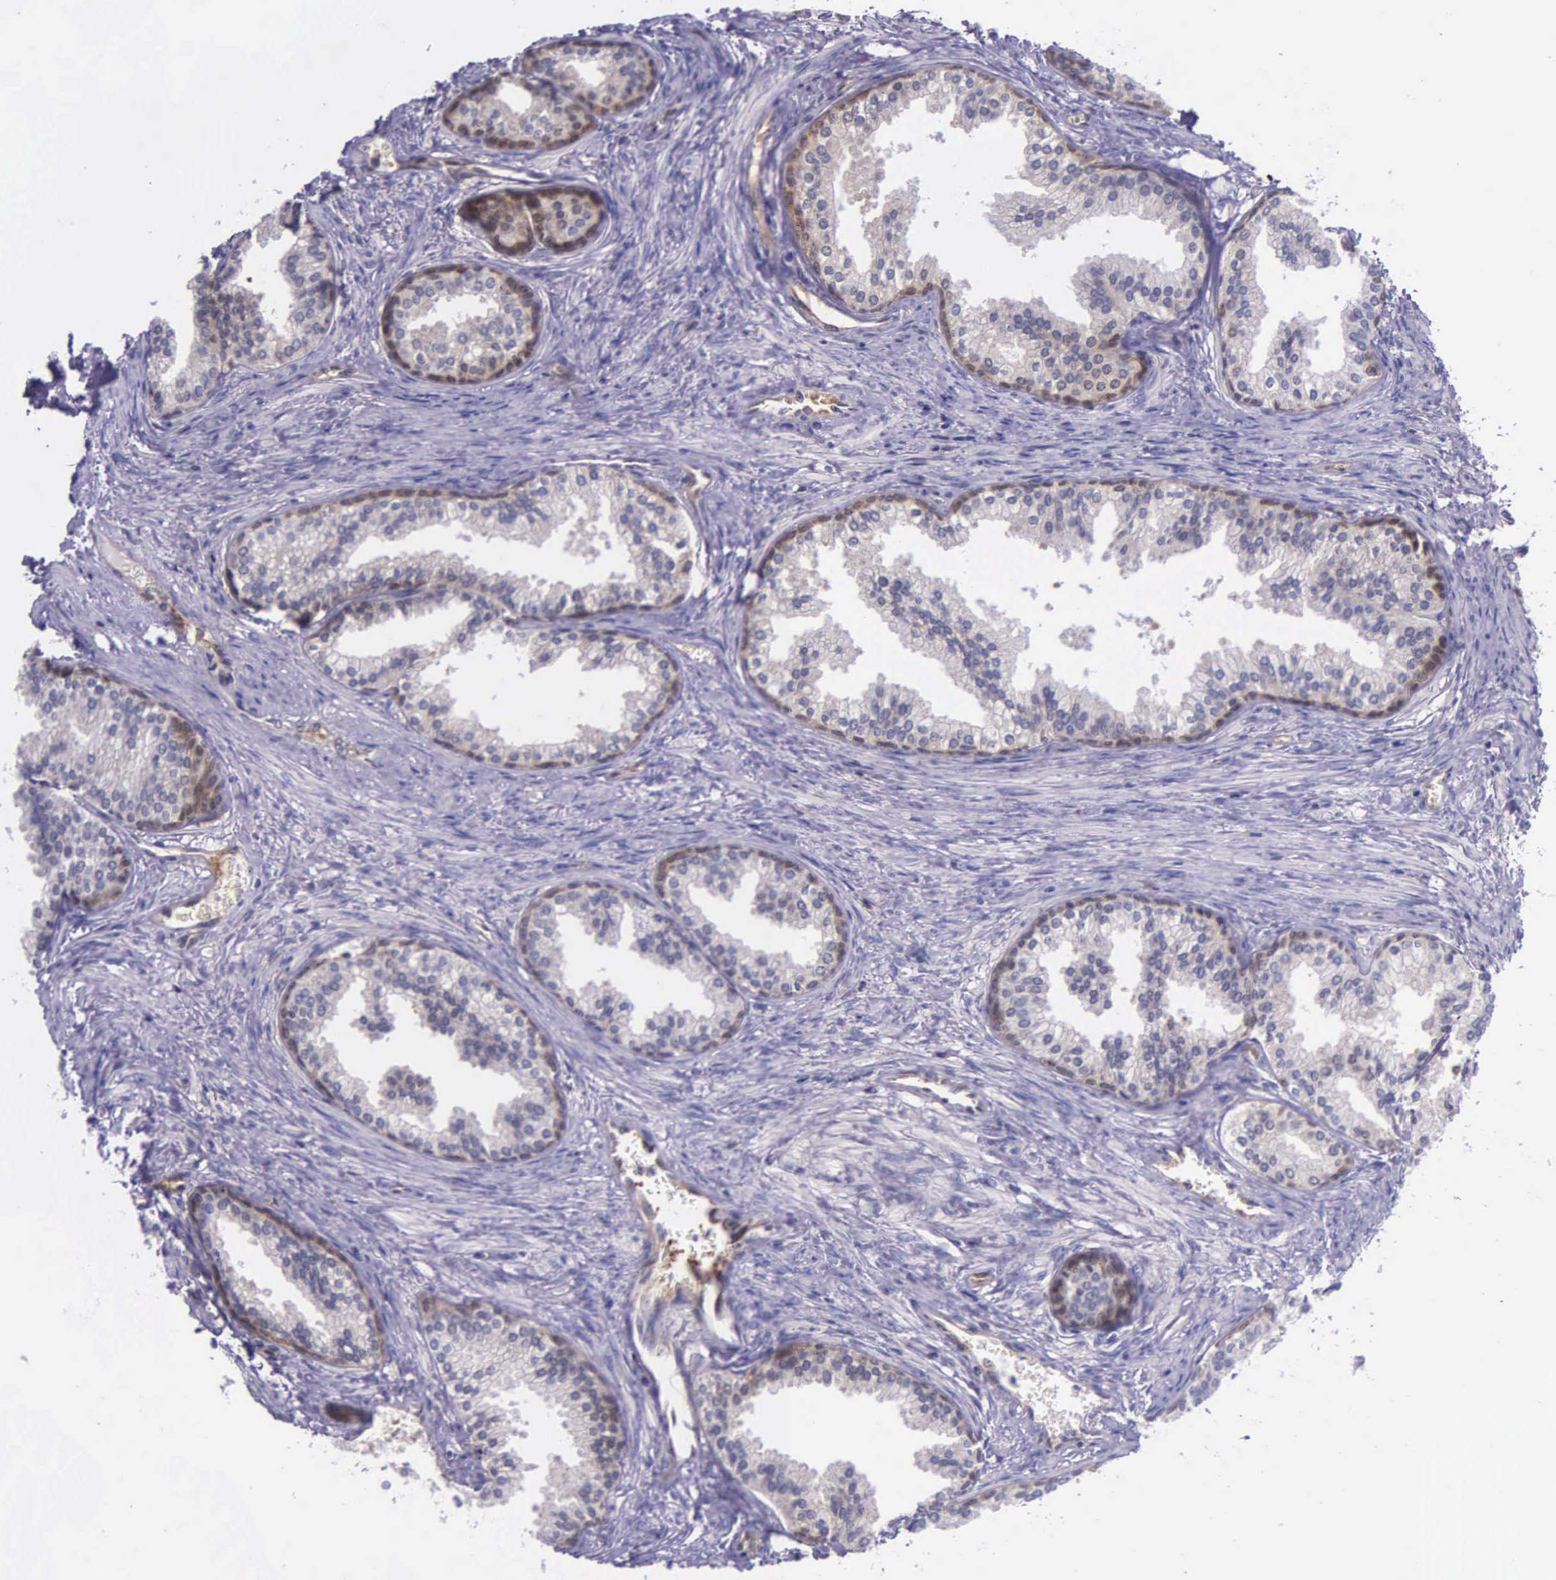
{"staining": {"intensity": "moderate", "quantity": ">75%", "location": "cytoplasmic/membranous"}, "tissue": "prostate", "cell_type": "Glandular cells", "image_type": "normal", "snomed": [{"axis": "morphology", "description": "Normal tissue, NOS"}, {"axis": "topography", "description": "Prostate"}], "caption": "The micrograph demonstrates staining of unremarkable prostate, revealing moderate cytoplasmic/membranous protein expression (brown color) within glandular cells.", "gene": "GMPR2", "patient": {"sex": "male", "age": 68}}